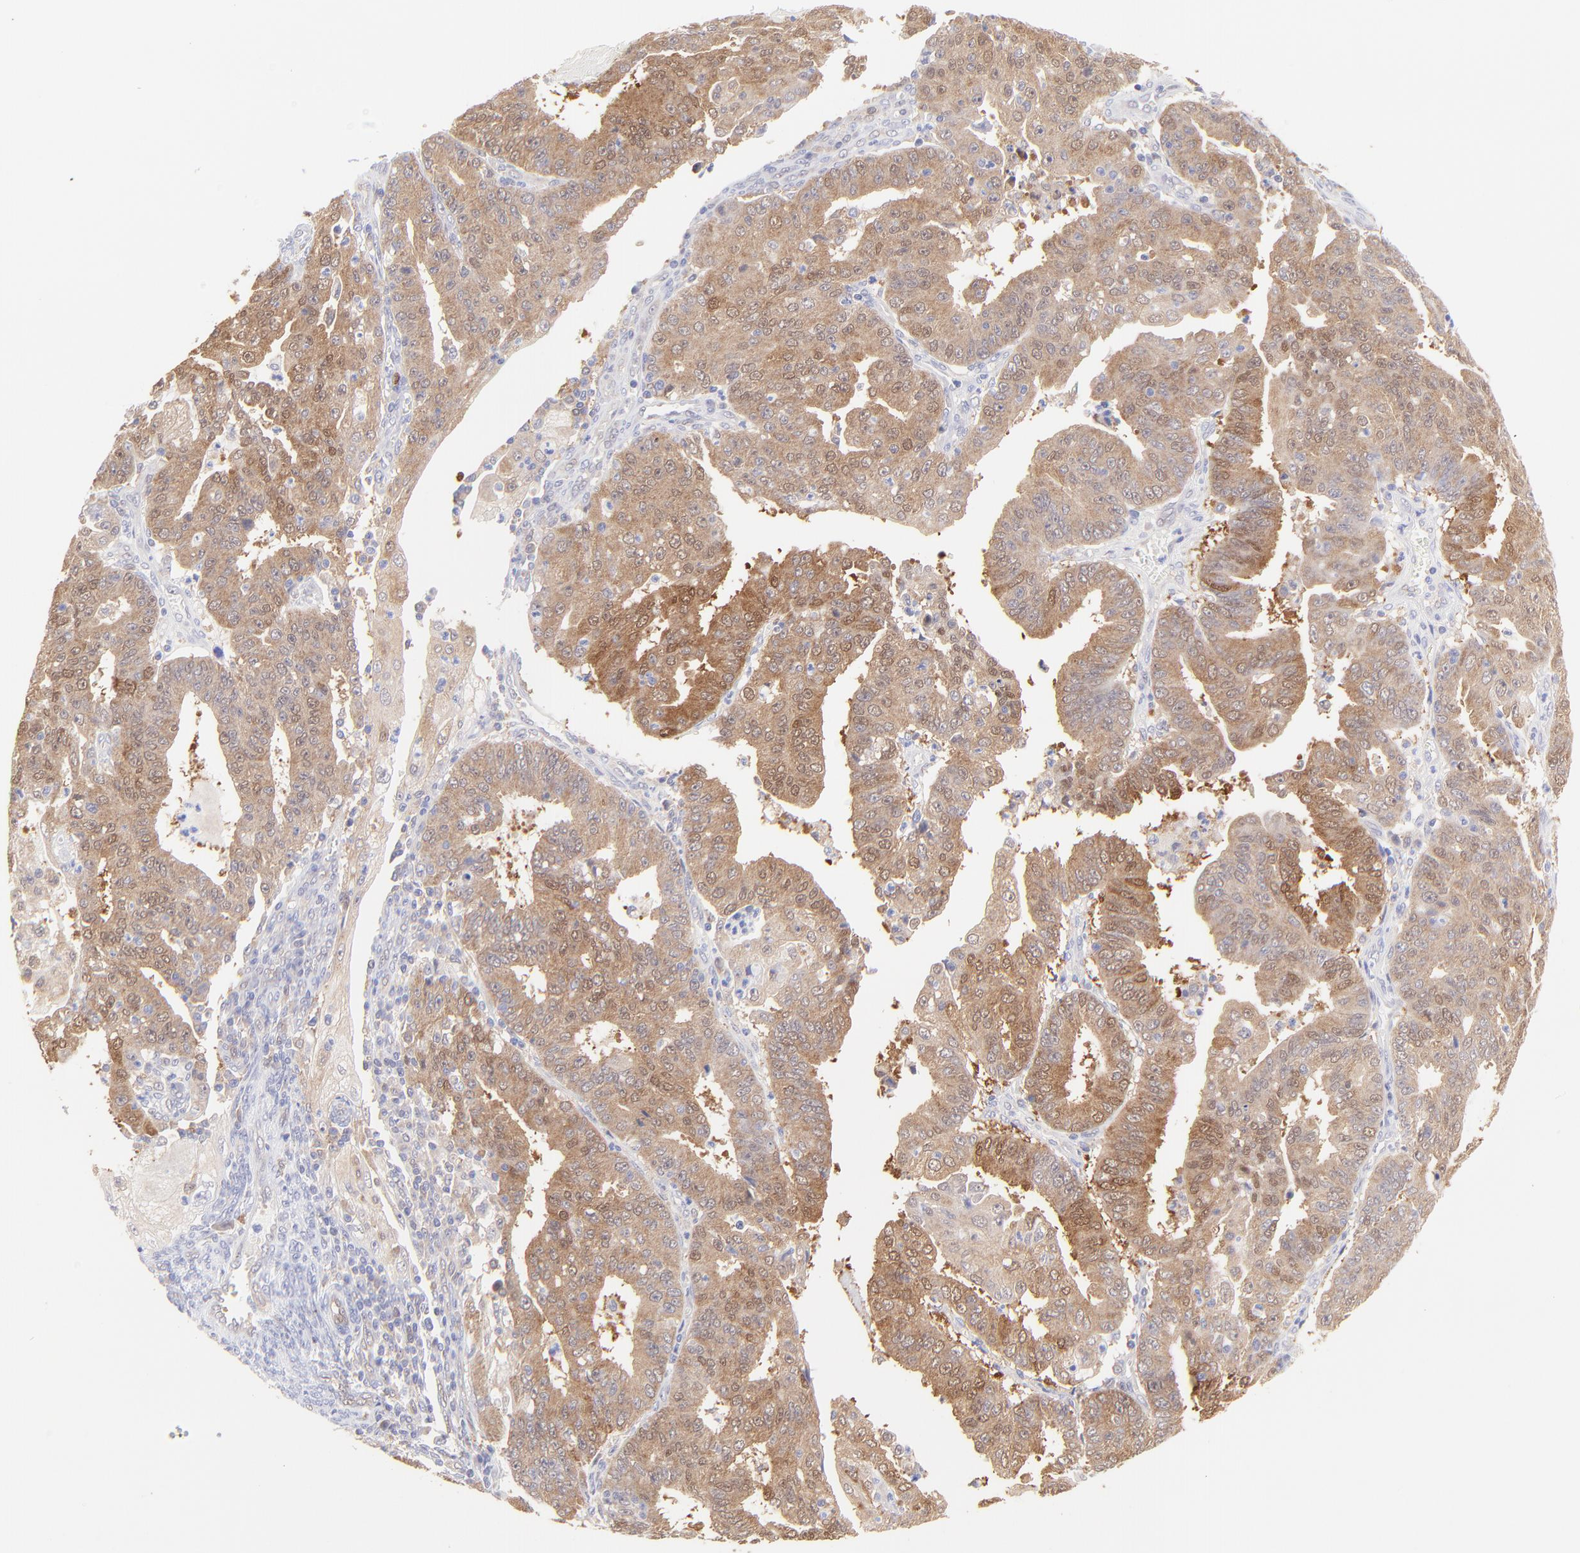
{"staining": {"intensity": "moderate", "quantity": ">75%", "location": "cytoplasmic/membranous"}, "tissue": "endometrial cancer", "cell_type": "Tumor cells", "image_type": "cancer", "snomed": [{"axis": "morphology", "description": "Adenocarcinoma, NOS"}, {"axis": "topography", "description": "Endometrium"}], "caption": "A histopathology image of human endometrial cancer stained for a protein exhibits moderate cytoplasmic/membranous brown staining in tumor cells. (Stains: DAB (3,3'-diaminobenzidine) in brown, nuclei in blue, Microscopy: brightfield microscopy at high magnification).", "gene": "HYAL1", "patient": {"sex": "female", "age": 56}}